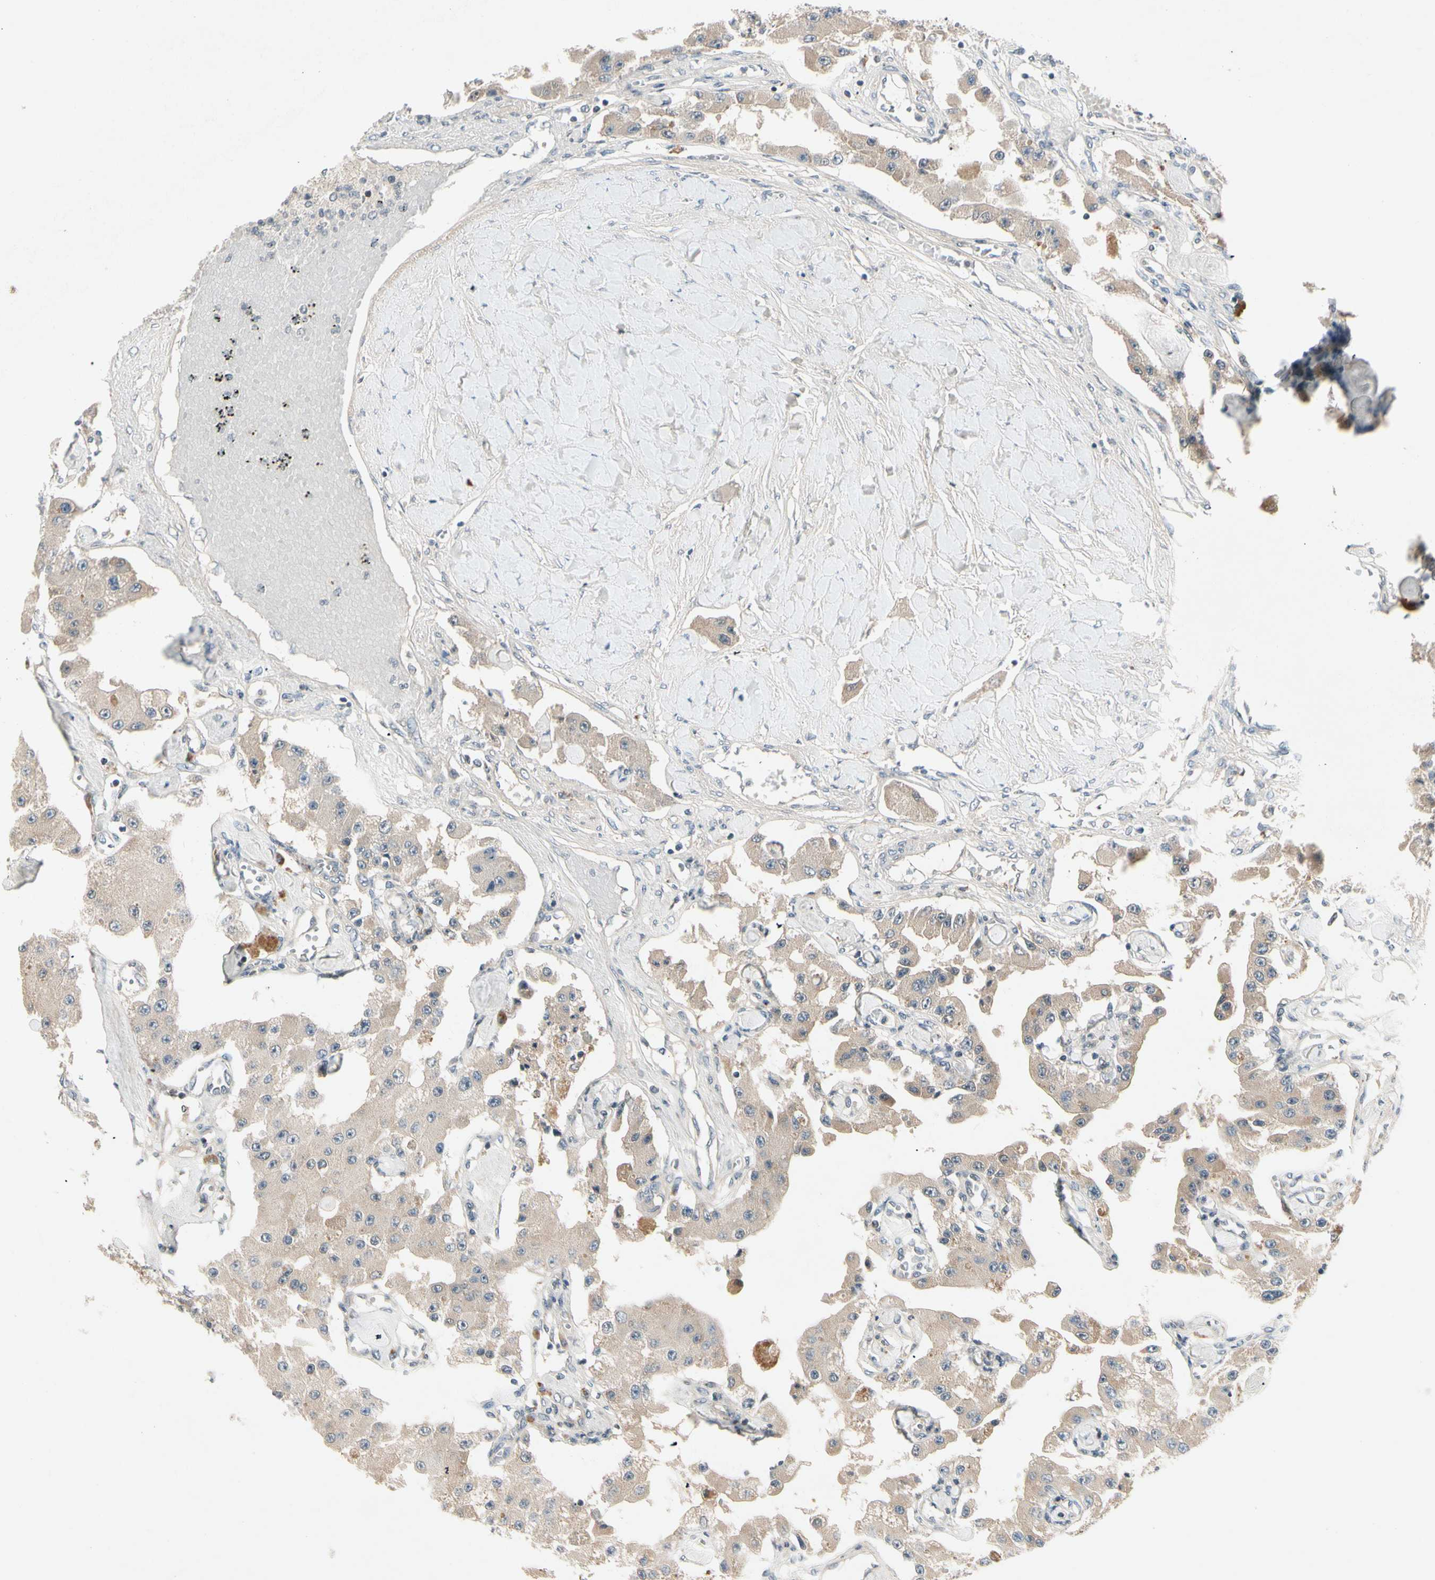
{"staining": {"intensity": "weak", "quantity": ">75%", "location": "cytoplasmic/membranous"}, "tissue": "carcinoid", "cell_type": "Tumor cells", "image_type": "cancer", "snomed": [{"axis": "morphology", "description": "Carcinoid, malignant, NOS"}, {"axis": "topography", "description": "Pancreas"}], "caption": "This is a histology image of immunohistochemistry (IHC) staining of carcinoid (malignant), which shows weak staining in the cytoplasmic/membranous of tumor cells.", "gene": "CCL4", "patient": {"sex": "male", "age": 41}}